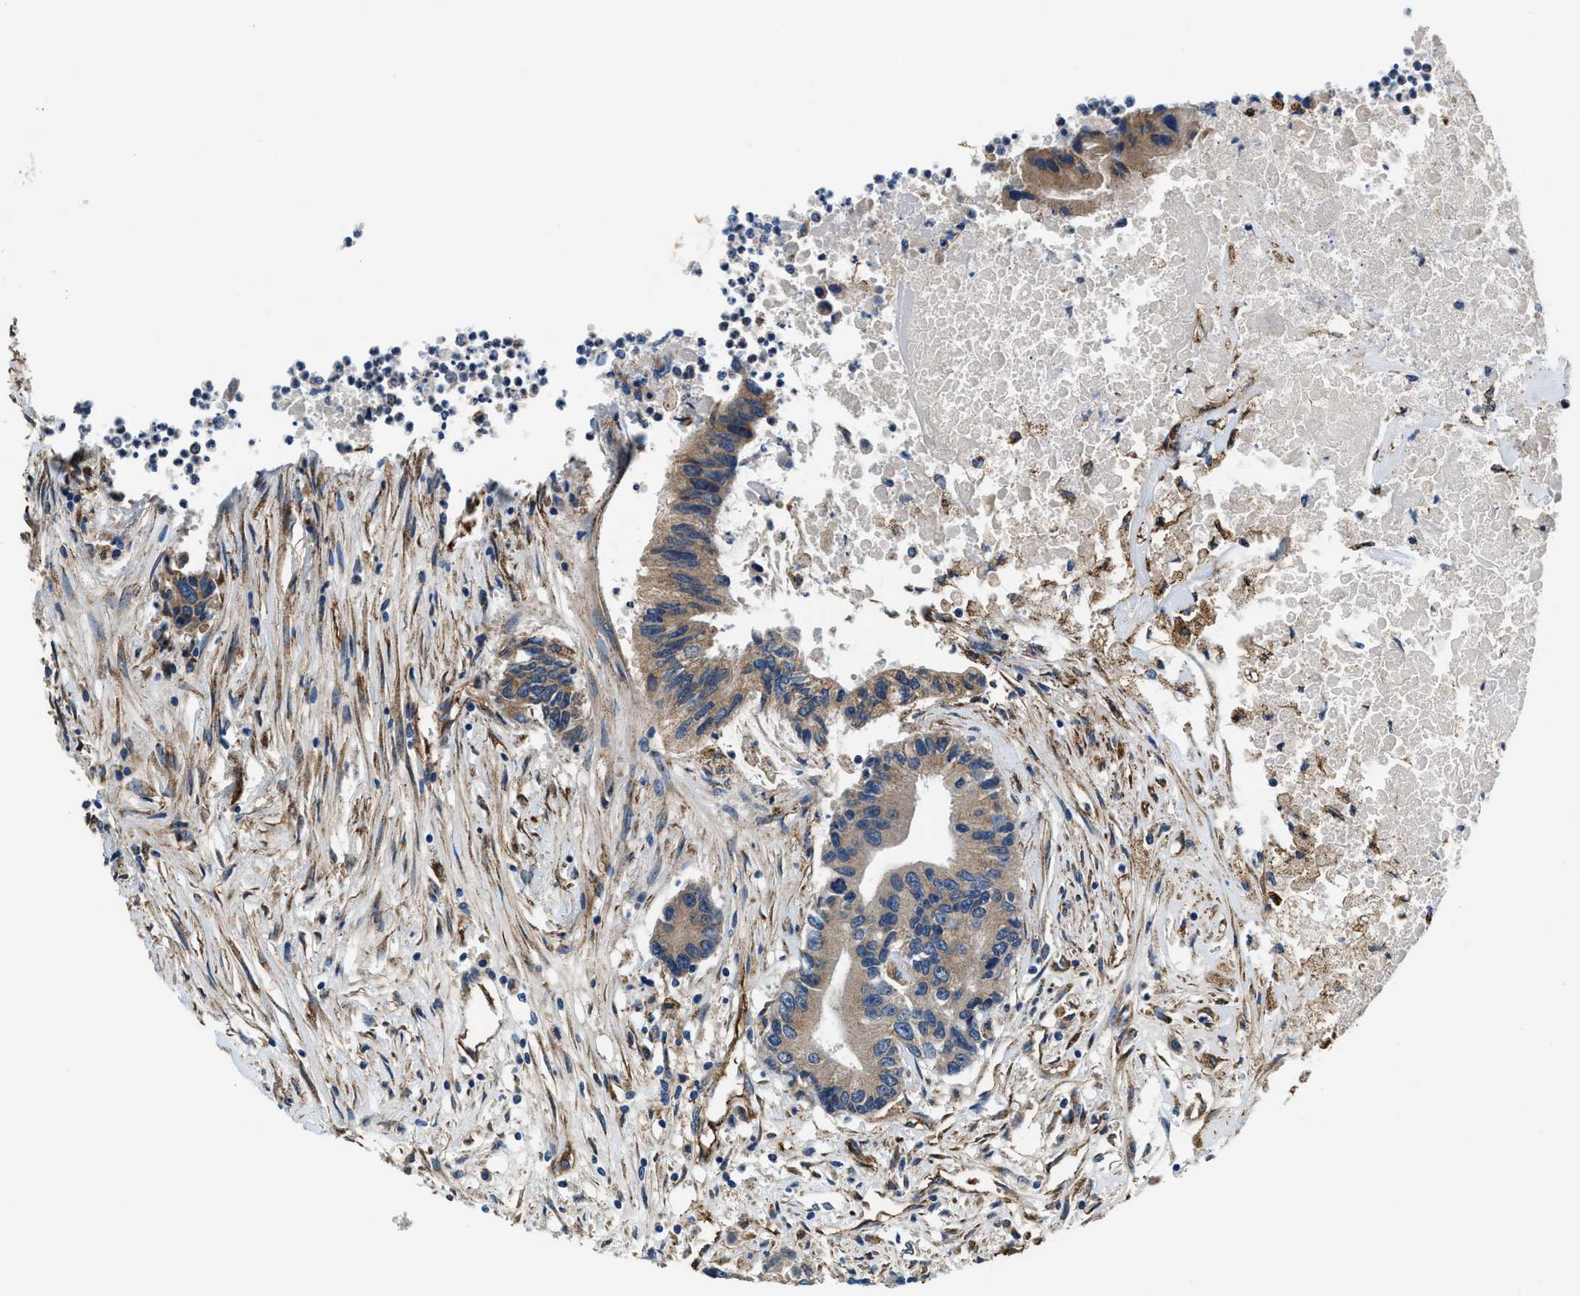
{"staining": {"intensity": "moderate", "quantity": ">75%", "location": "cytoplasmic/membranous"}, "tissue": "colorectal cancer", "cell_type": "Tumor cells", "image_type": "cancer", "snomed": [{"axis": "morphology", "description": "Adenocarcinoma, NOS"}, {"axis": "topography", "description": "Colon"}], "caption": "Immunohistochemical staining of human colorectal adenocarcinoma displays medium levels of moderate cytoplasmic/membranous protein staining in approximately >75% of tumor cells.", "gene": "PRTFDC1", "patient": {"sex": "female", "age": 77}}